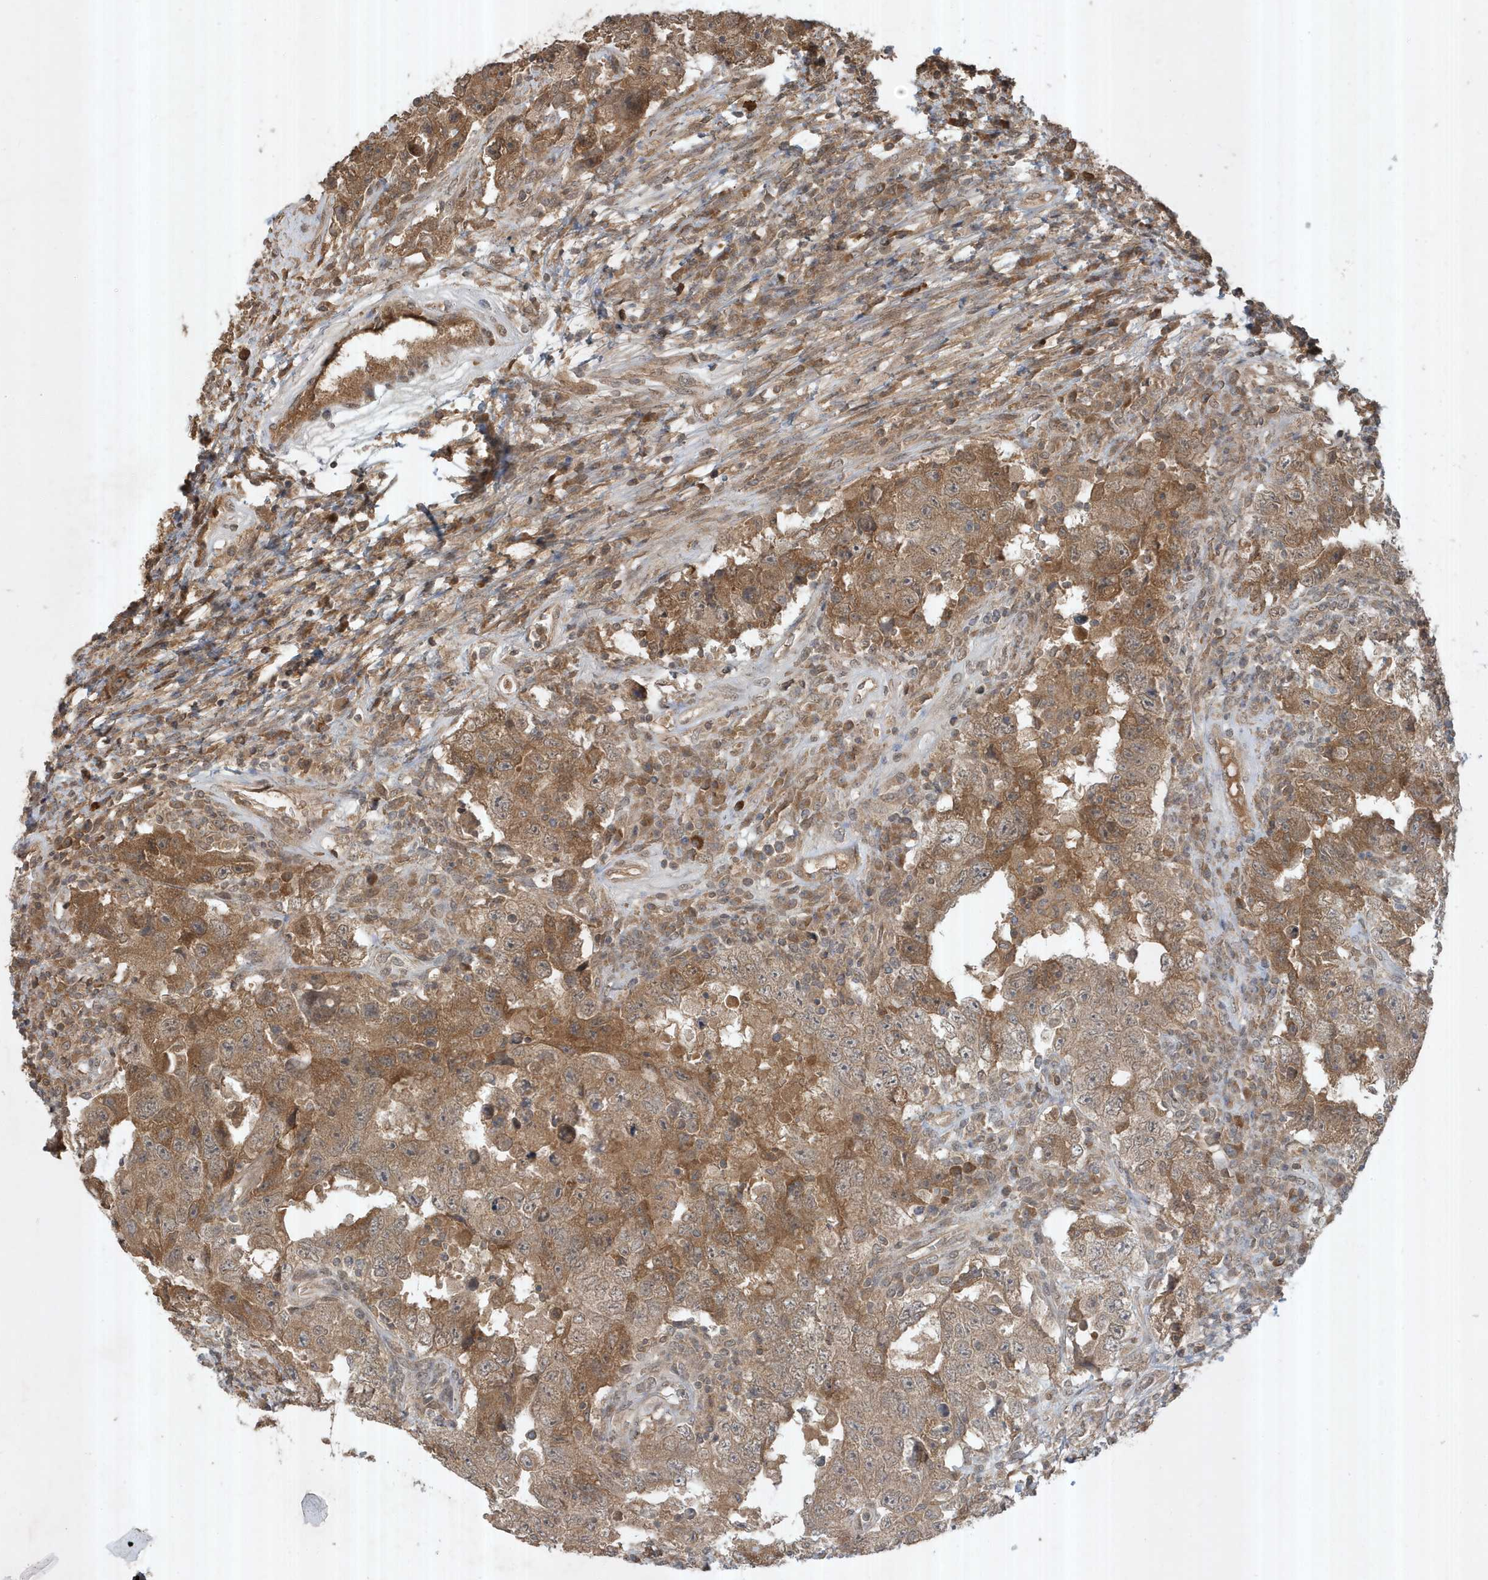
{"staining": {"intensity": "moderate", "quantity": ">75%", "location": "cytoplasmic/membranous"}, "tissue": "testis cancer", "cell_type": "Tumor cells", "image_type": "cancer", "snomed": [{"axis": "morphology", "description": "Carcinoma, Embryonal, NOS"}, {"axis": "topography", "description": "Testis"}], "caption": "Protein expression analysis of embryonal carcinoma (testis) exhibits moderate cytoplasmic/membranous expression in approximately >75% of tumor cells.", "gene": "ABCB9", "patient": {"sex": "male", "age": 26}}